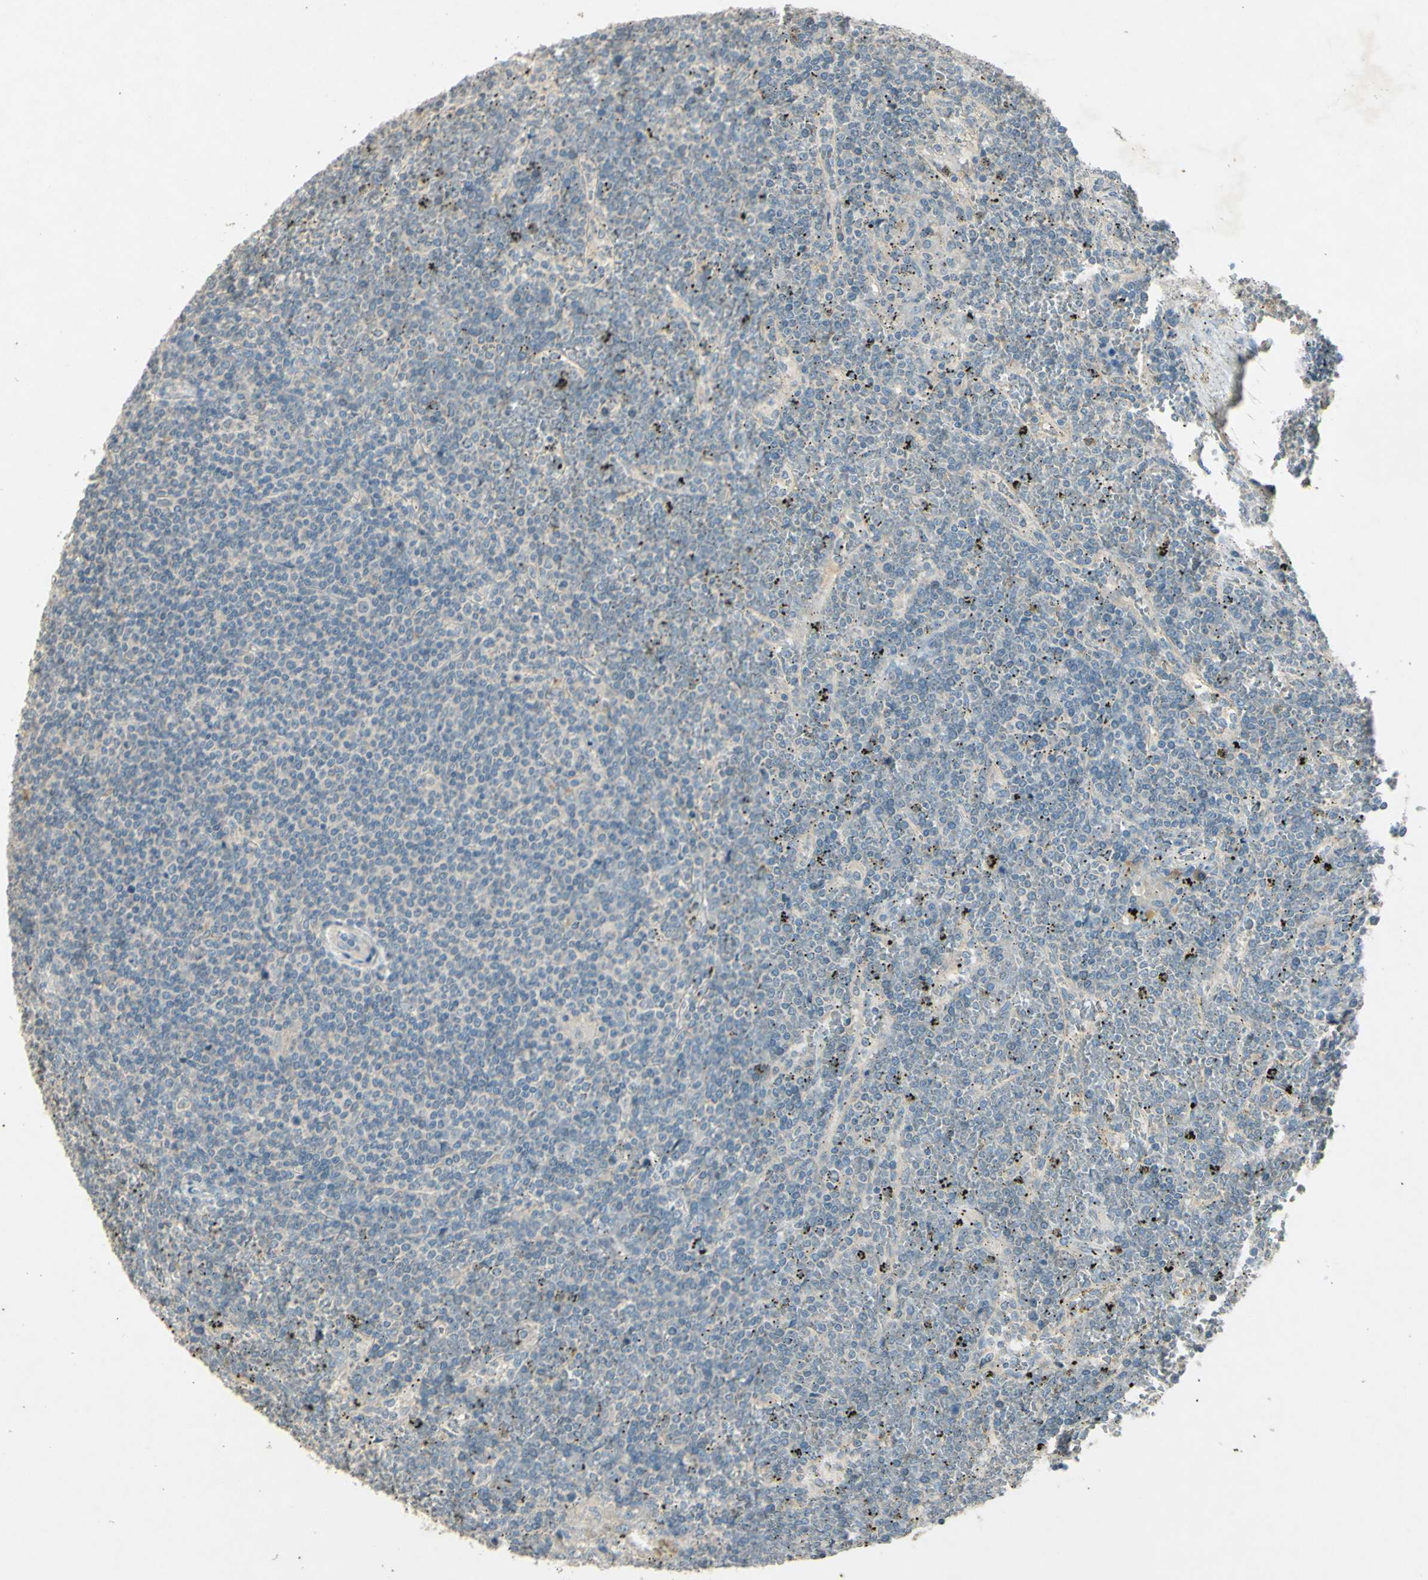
{"staining": {"intensity": "negative", "quantity": "none", "location": "none"}, "tissue": "lymphoma", "cell_type": "Tumor cells", "image_type": "cancer", "snomed": [{"axis": "morphology", "description": "Malignant lymphoma, non-Hodgkin's type, Low grade"}, {"axis": "topography", "description": "Spleen"}], "caption": "An immunohistochemistry (IHC) histopathology image of low-grade malignant lymphoma, non-Hodgkin's type is shown. There is no staining in tumor cells of low-grade malignant lymphoma, non-Hodgkin's type.", "gene": "TIMM21", "patient": {"sex": "female", "age": 19}}